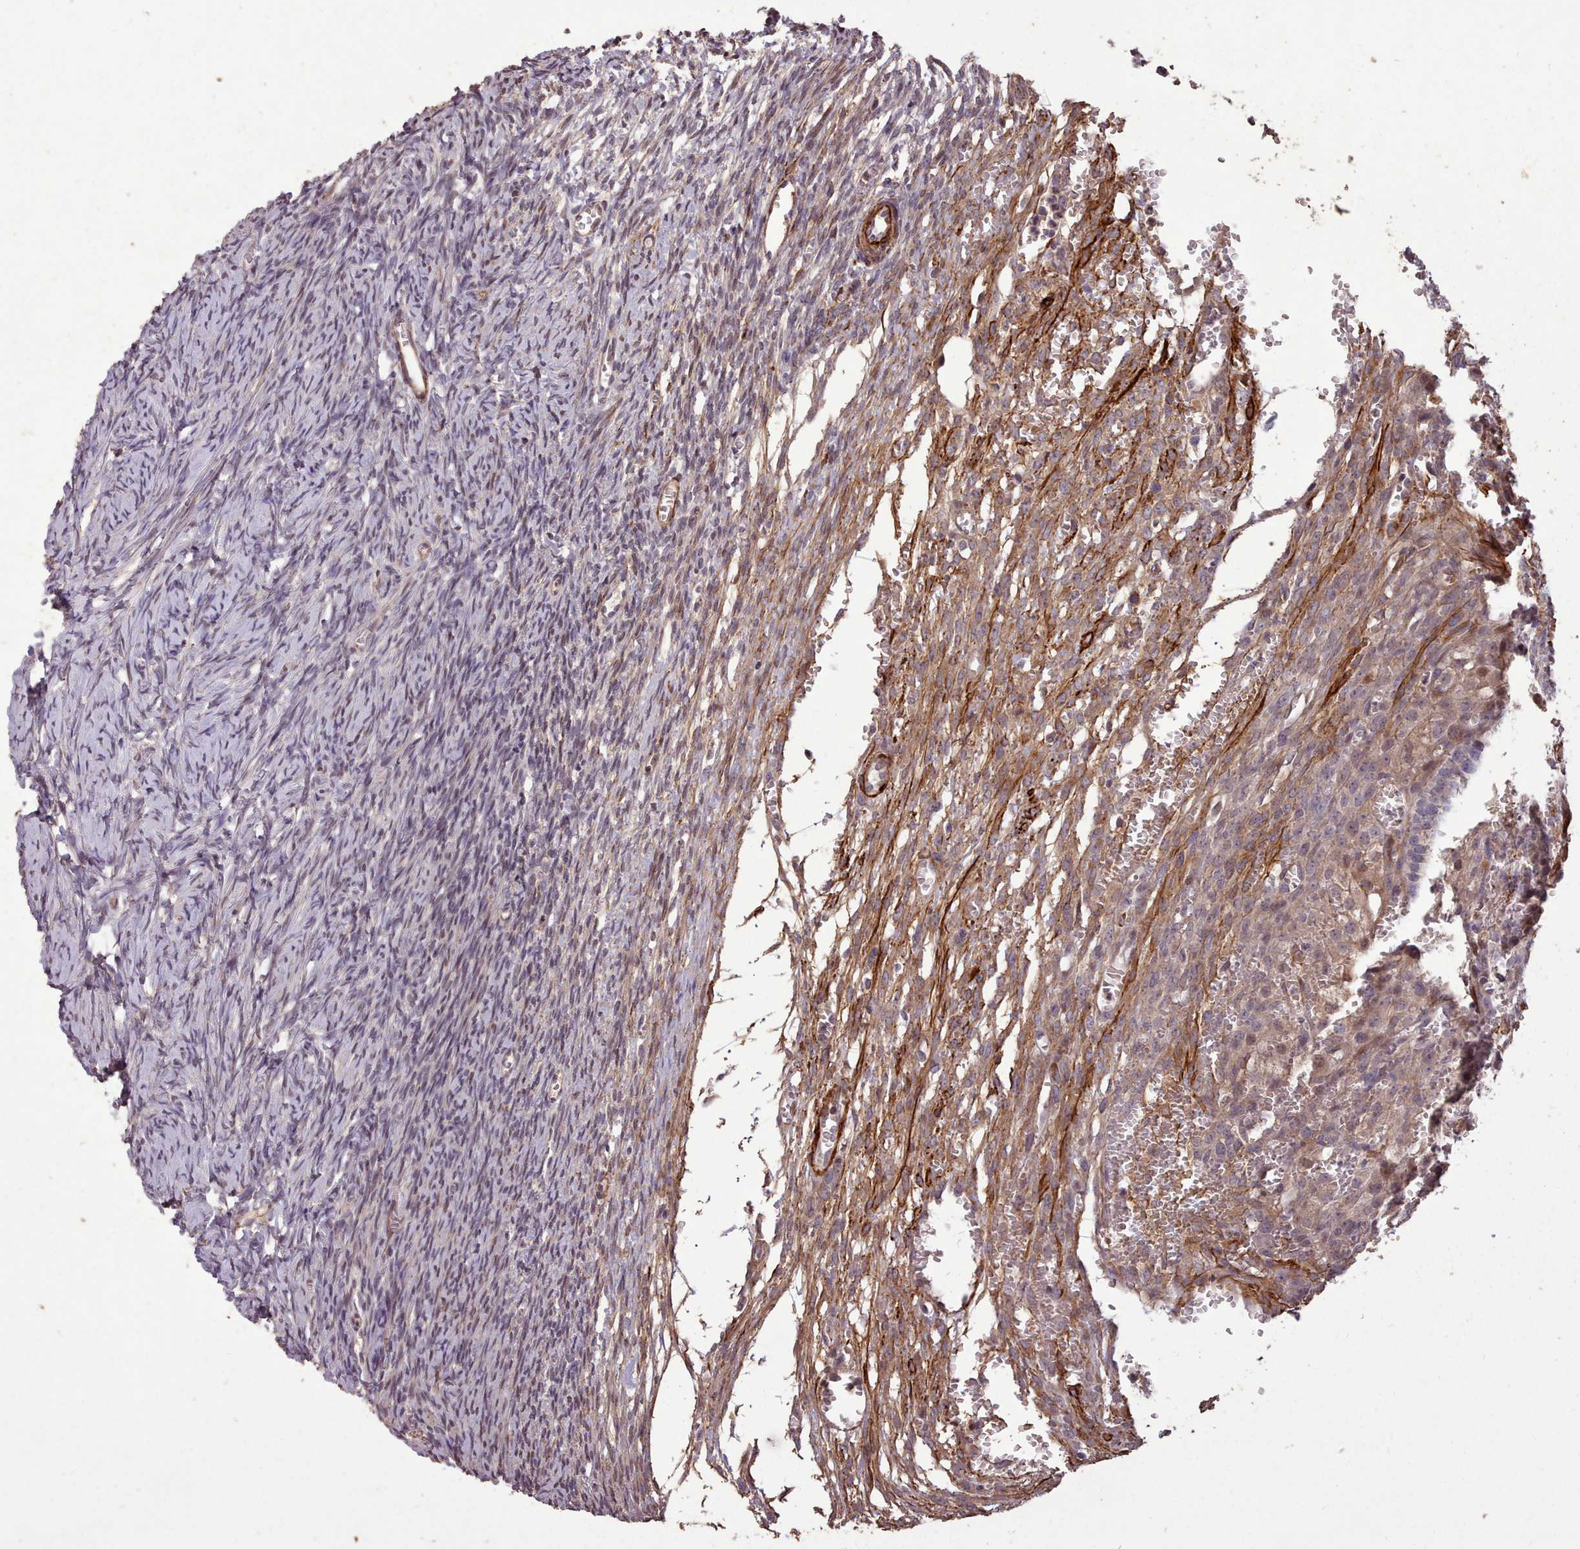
{"staining": {"intensity": "negative", "quantity": "none", "location": "none"}, "tissue": "ovary", "cell_type": "Ovarian stroma cells", "image_type": "normal", "snomed": [{"axis": "morphology", "description": "Normal tissue, NOS"}, {"axis": "topography", "description": "Ovary"}], "caption": "Ovary stained for a protein using immunohistochemistry (IHC) displays no staining ovarian stroma cells.", "gene": "NLRC4", "patient": {"sex": "female", "age": 39}}